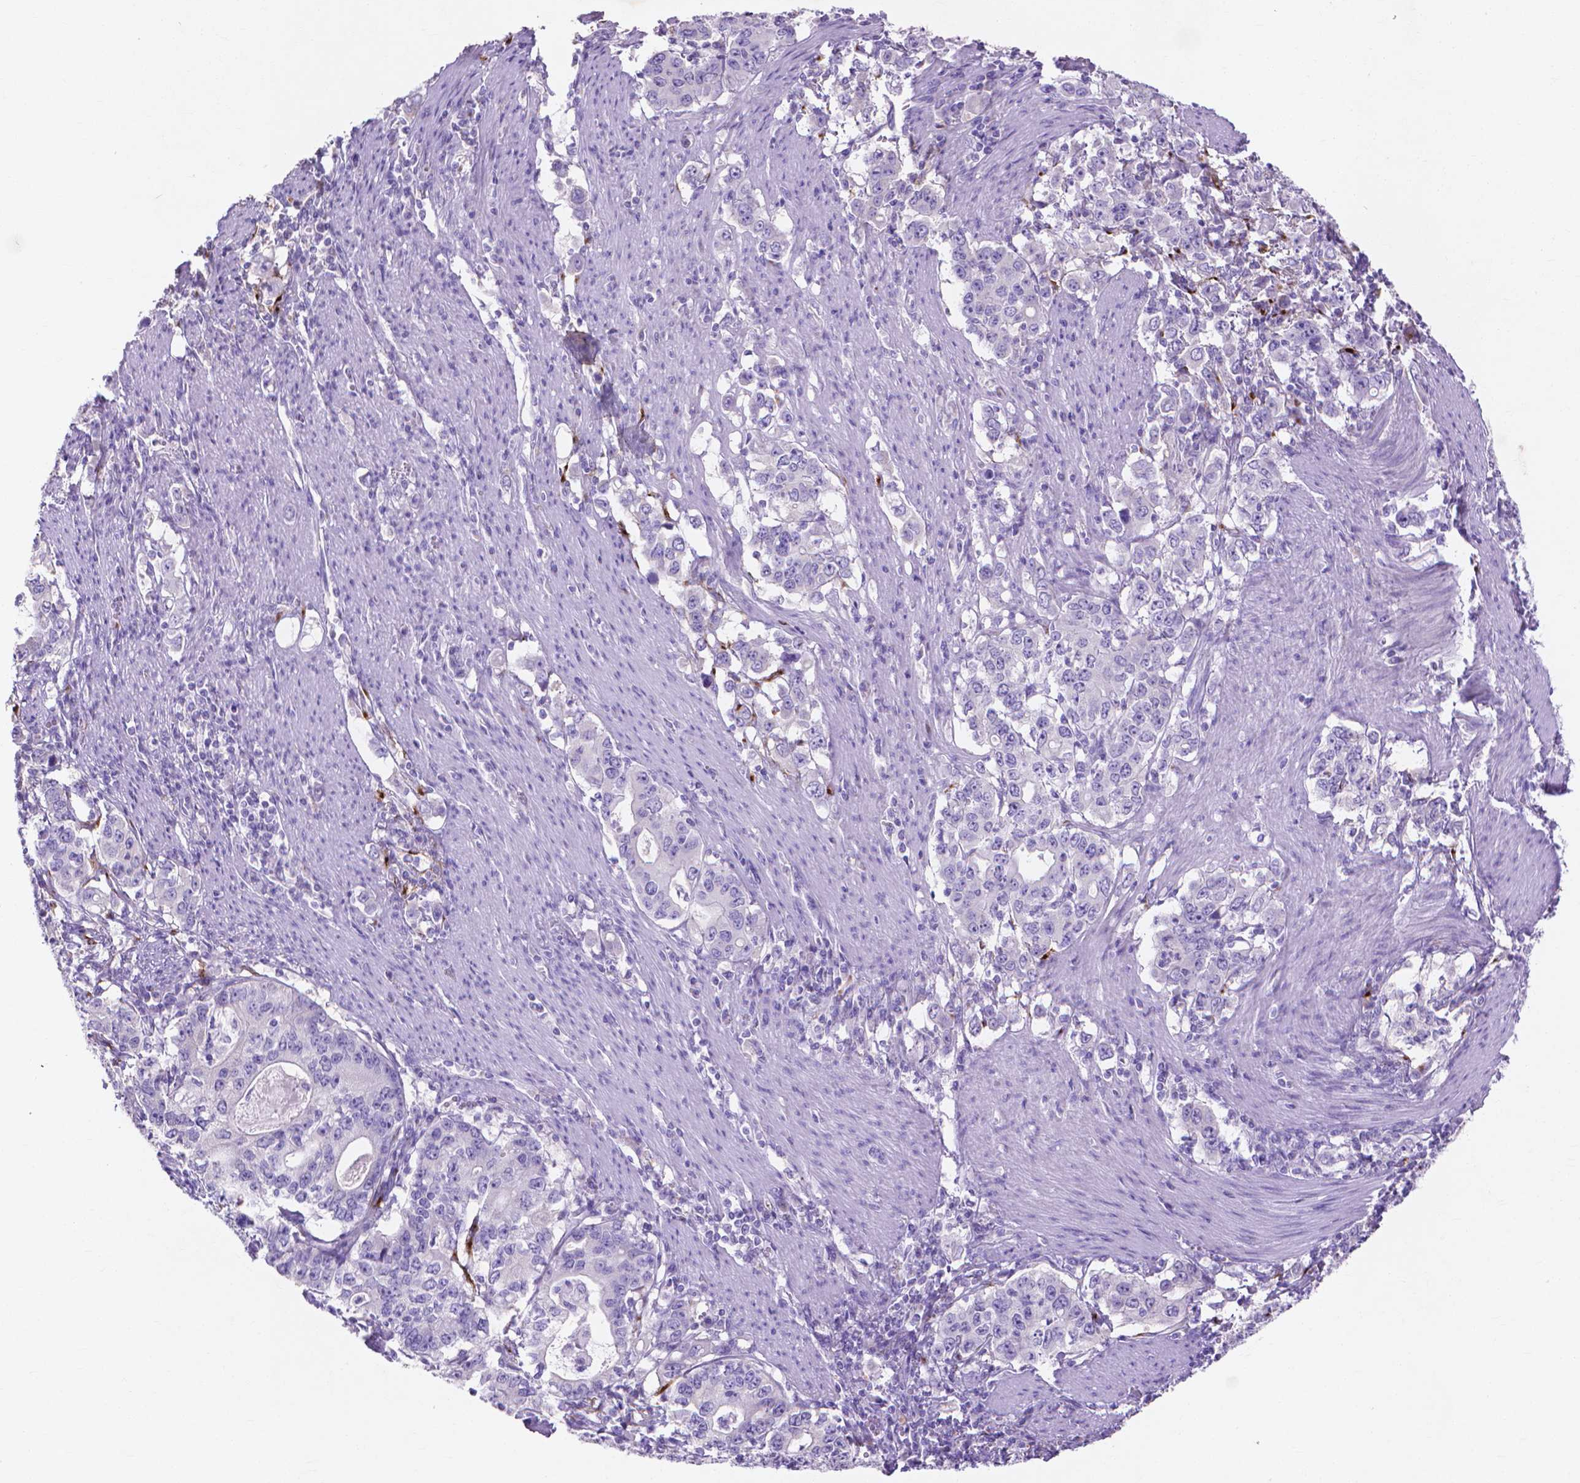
{"staining": {"intensity": "negative", "quantity": "none", "location": "none"}, "tissue": "stomach cancer", "cell_type": "Tumor cells", "image_type": "cancer", "snomed": [{"axis": "morphology", "description": "Adenocarcinoma, NOS"}, {"axis": "topography", "description": "Stomach, lower"}], "caption": "Image shows no significant protein staining in tumor cells of stomach cancer.", "gene": "MMP11", "patient": {"sex": "female", "age": 72}}